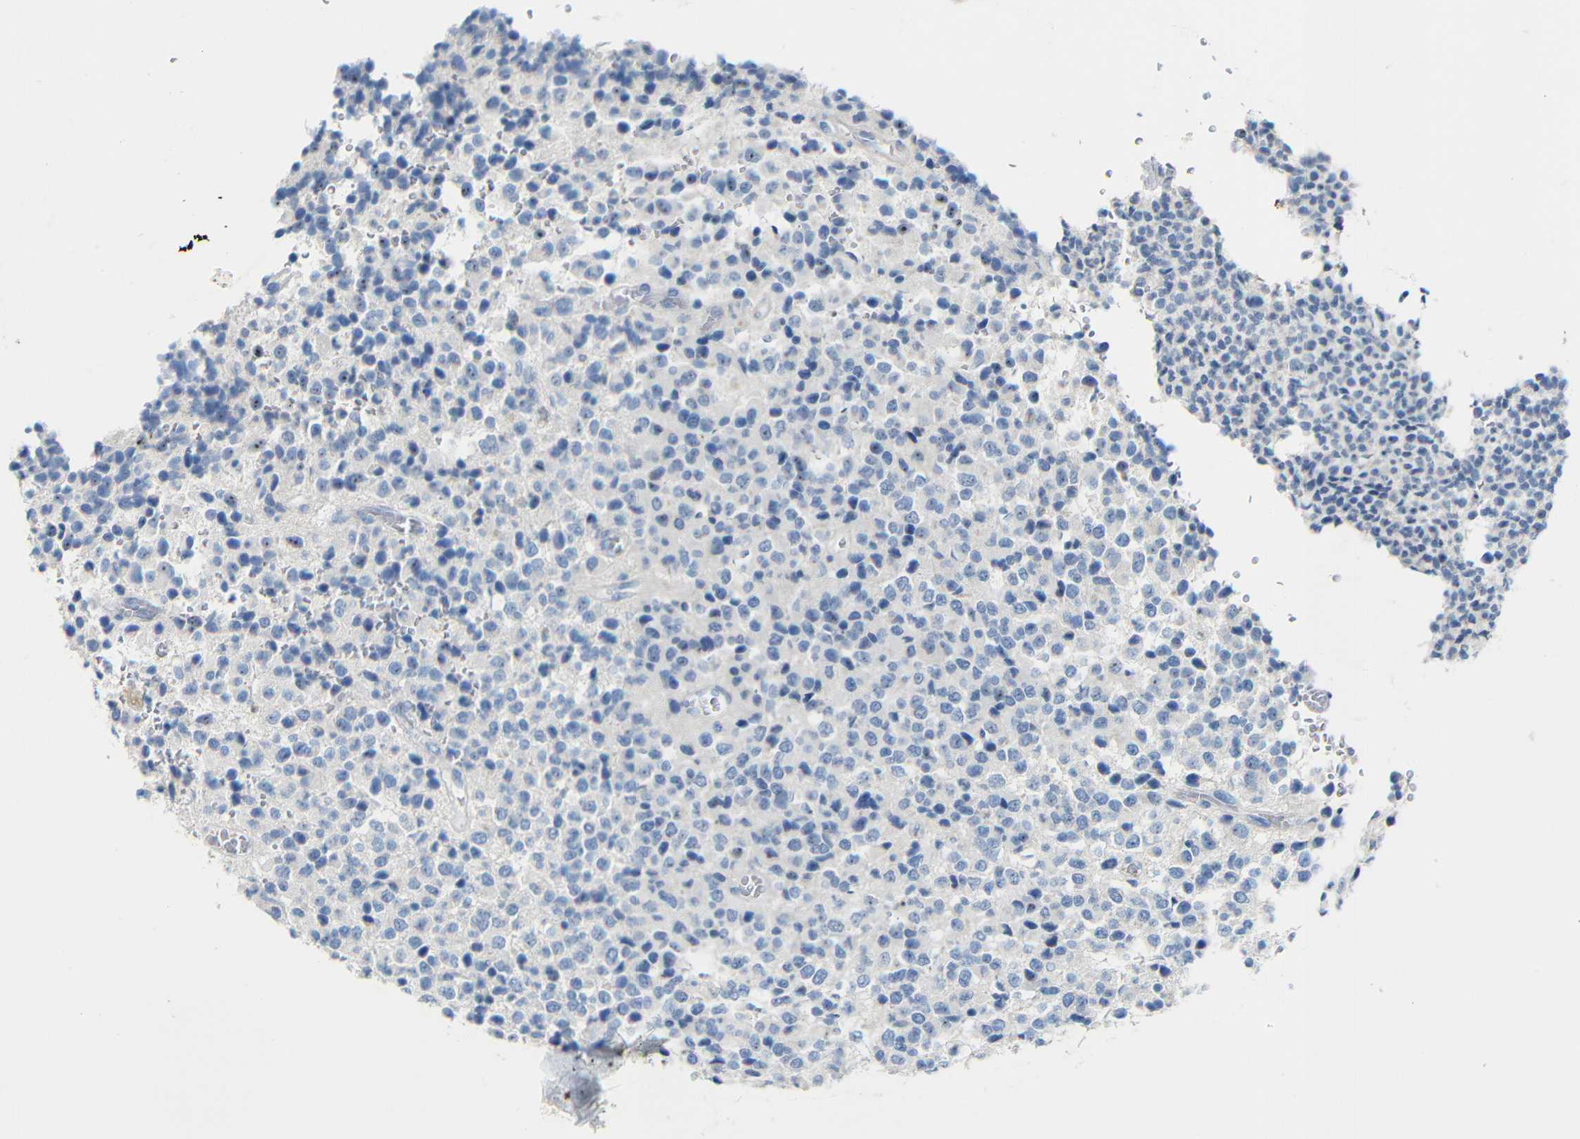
{"staining": {"intensity": "negative", "quantity": "none", "location": "none"}, "tissue": "glioma", "cell_type": "Tumor cells", "image_type": "cancer", "snomed": [{"axis": "morphology", "description": "Glioma, malignant, High grade"}, {"axis": "topography", "description": "pancreas cauda"}], "caption": "The histopathology image reveals no staining of tumor cells in glioma. (IHC, brightfield microscopy, high magnification).", "gene": "C1orf210", "patient": {"sex": "male", "age": 60}}